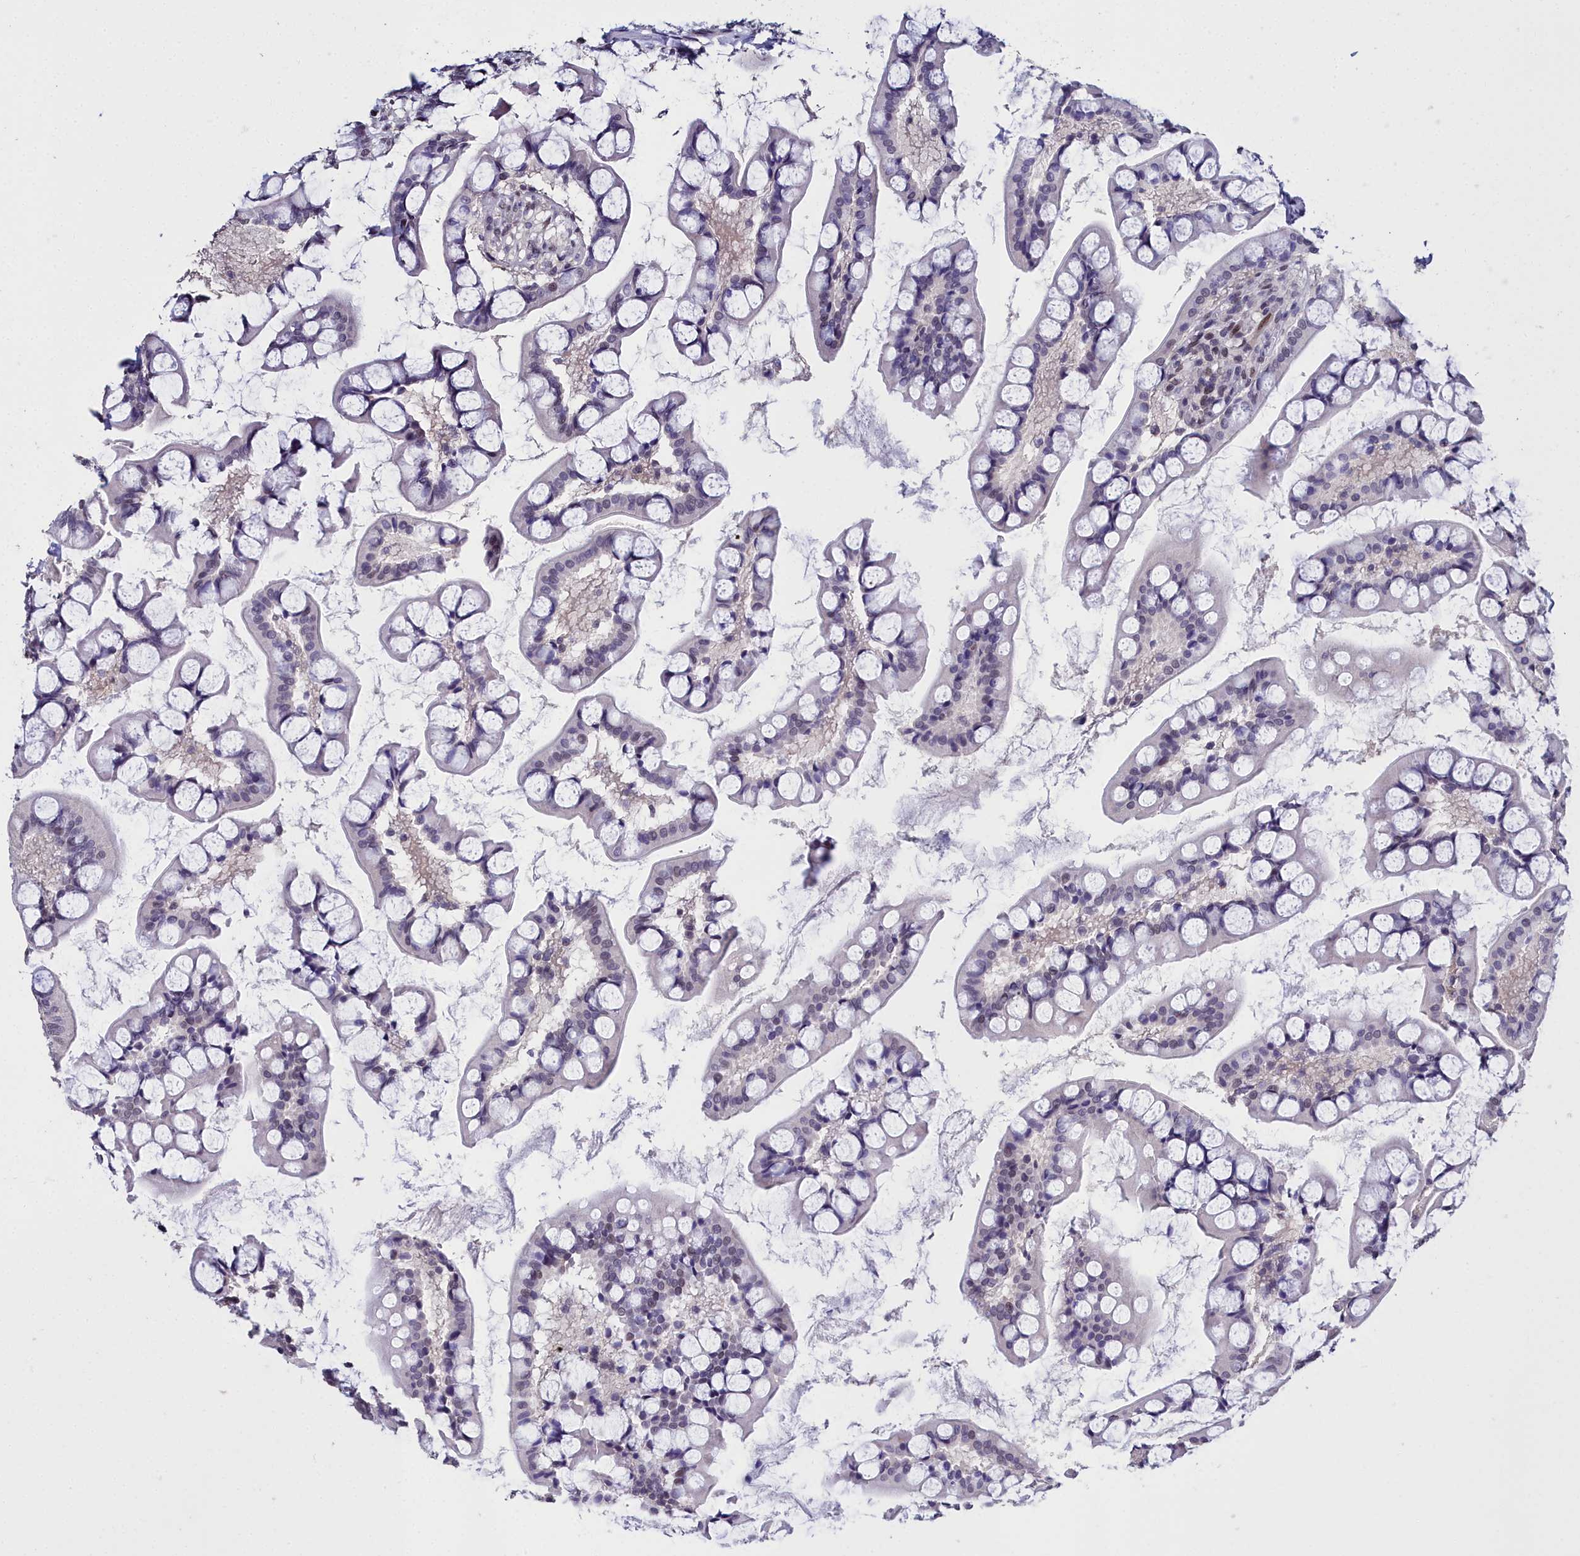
{"staining": {"intensity": "weak", "quantity": "<25%", "location": "nuclear"}, "tissue": "small intestine", "cell_type": "Glandular cells", "image_type": "normal", "snomed": [{"axis": "morphology", "description": "Normal tissue, NOS"}, {"axis": "topography", "description": "Small intestine"}], "caption": "The IHC micrograph has no significant expression in glandular cells of small intestine.", "gene": "CCDC97", "patient": {"sex": "male", "age": 52}}